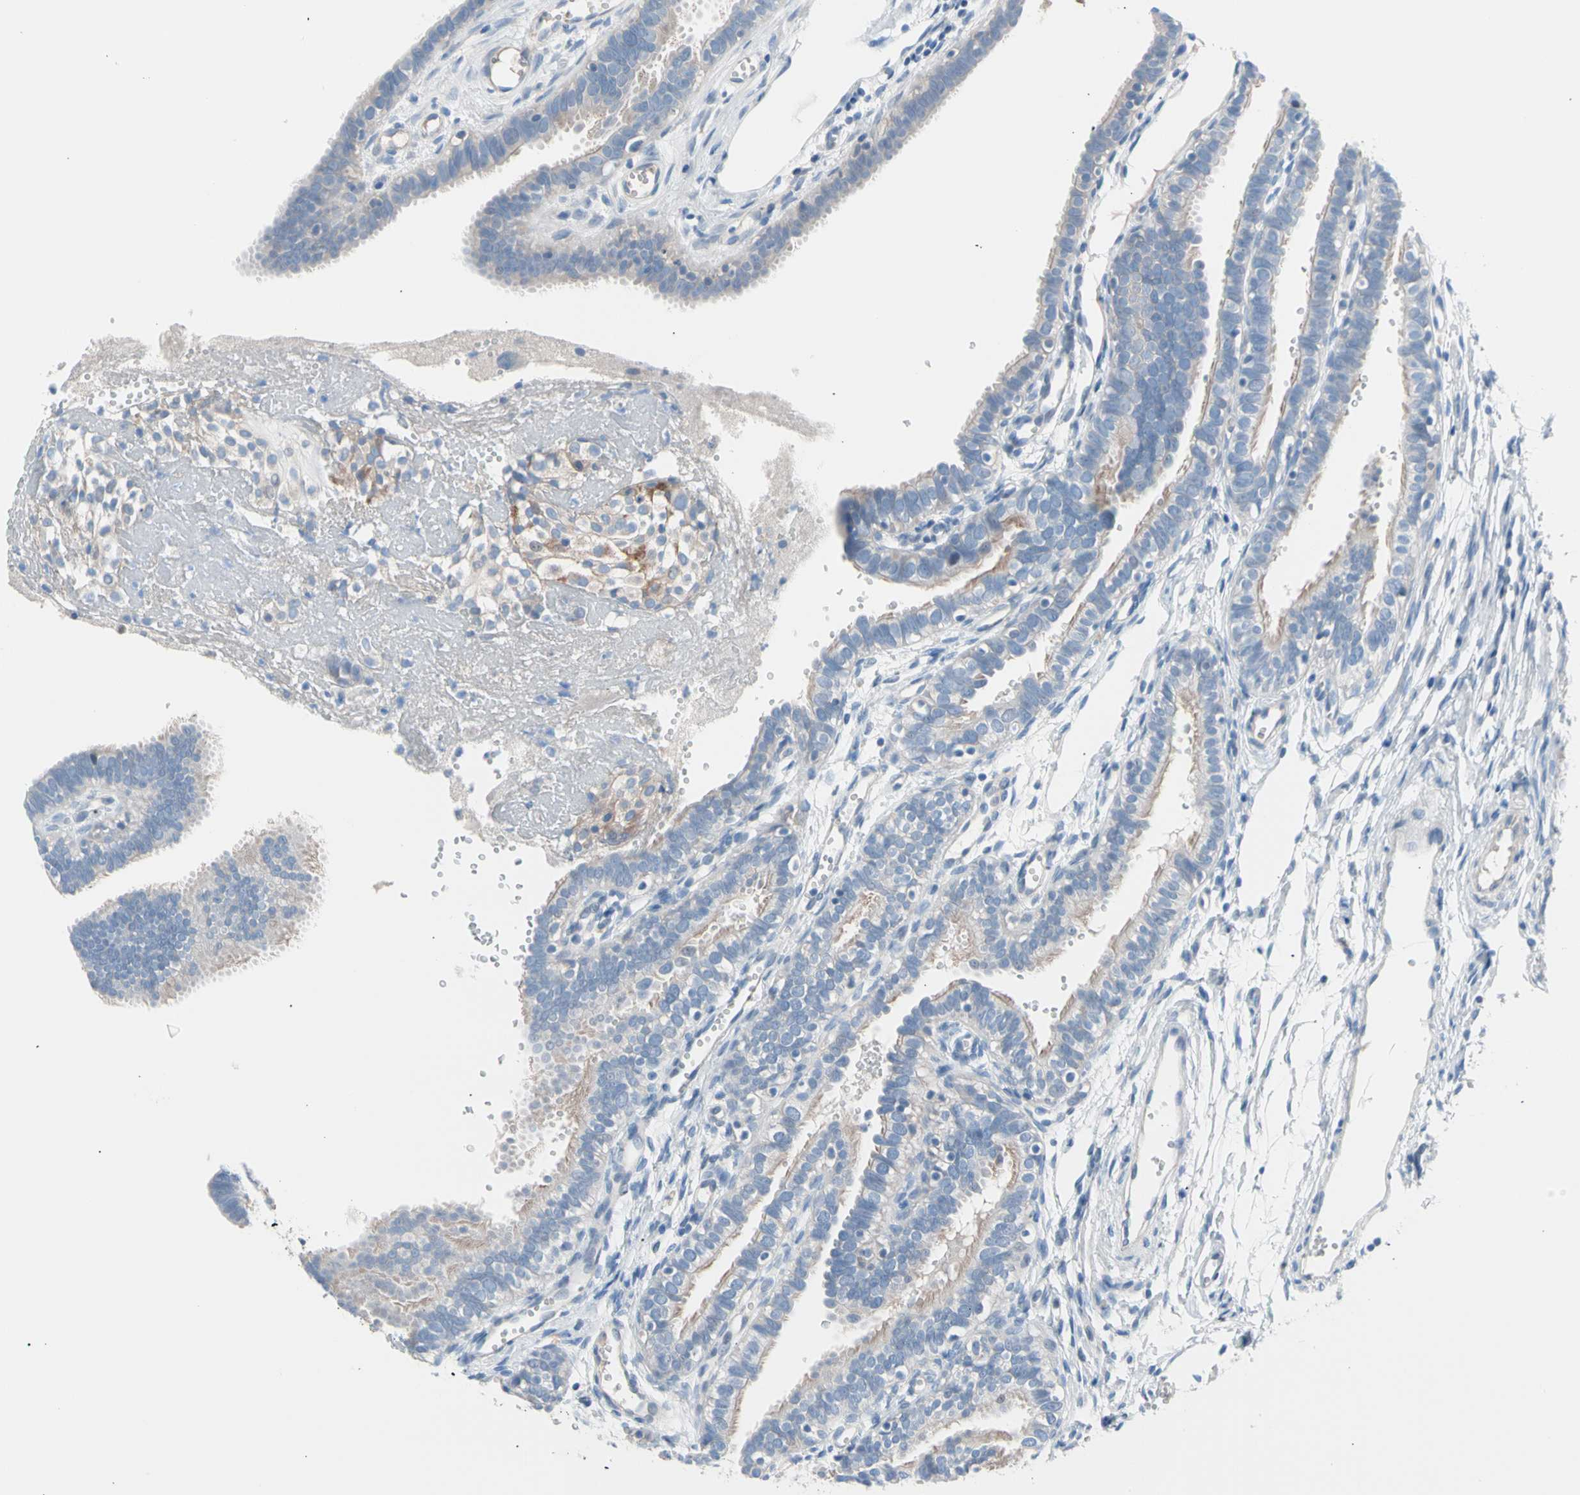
{"staining": {"intensity": "weak", "quantity": "<25%", "location": "cytoplasmic/membranous"}, "tissue": "fallopian tube", "cell_type": "Glandular cells", "image_type": "normal", "snomed": [{"axis": "morphology", "description": "Normal tissue, NOS"}, {"axis": "topography", "description": "Fallopian tube"}, {"axis": "topography", "description": "Placenta"}], "caption": "Glandular cells show no significant protein staining in normal fallopian tube. (IHC, brightfield microscopy, high magnification).", "gene": "CASQ1", "patient": {"sex": "female", "age": 34}}